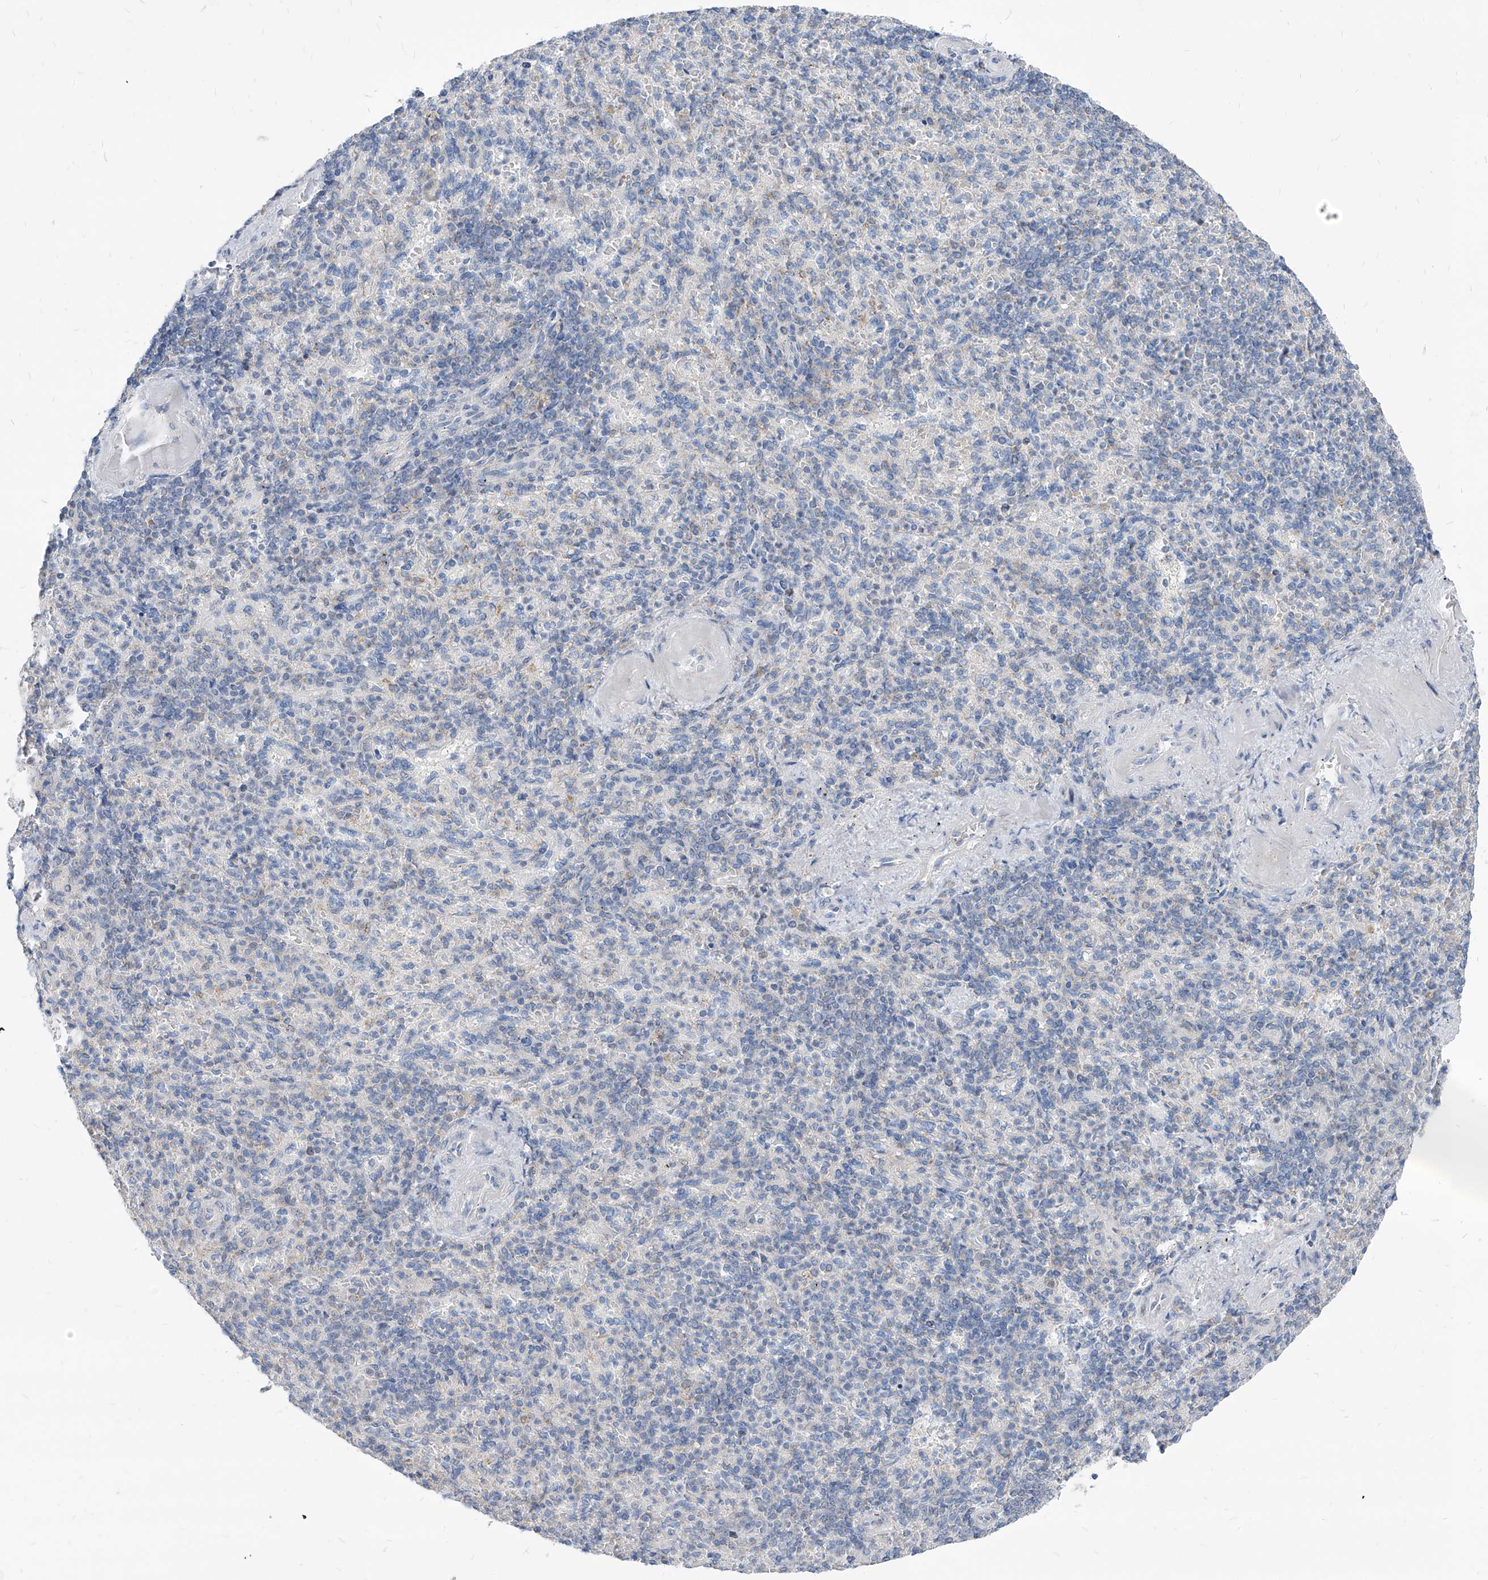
{"staining": {"intensity": "negative", "quantity": "none", "location": "none"}, "tissue": "spleen", "cell_type": "Cells in red pulp", "image_type": "normal", "snomed": [{"axis": "morphology", "description": "Normal tissue, NOS"}, {"axis": "topography", "description": "Spleen"}], "caption": "The immunohistochemistry (IHC) photomicrograph has no significant expression in cells in red pulp of spleen.", "gene": "AGPS", "patient": {"sex": "female", "age": 74}}